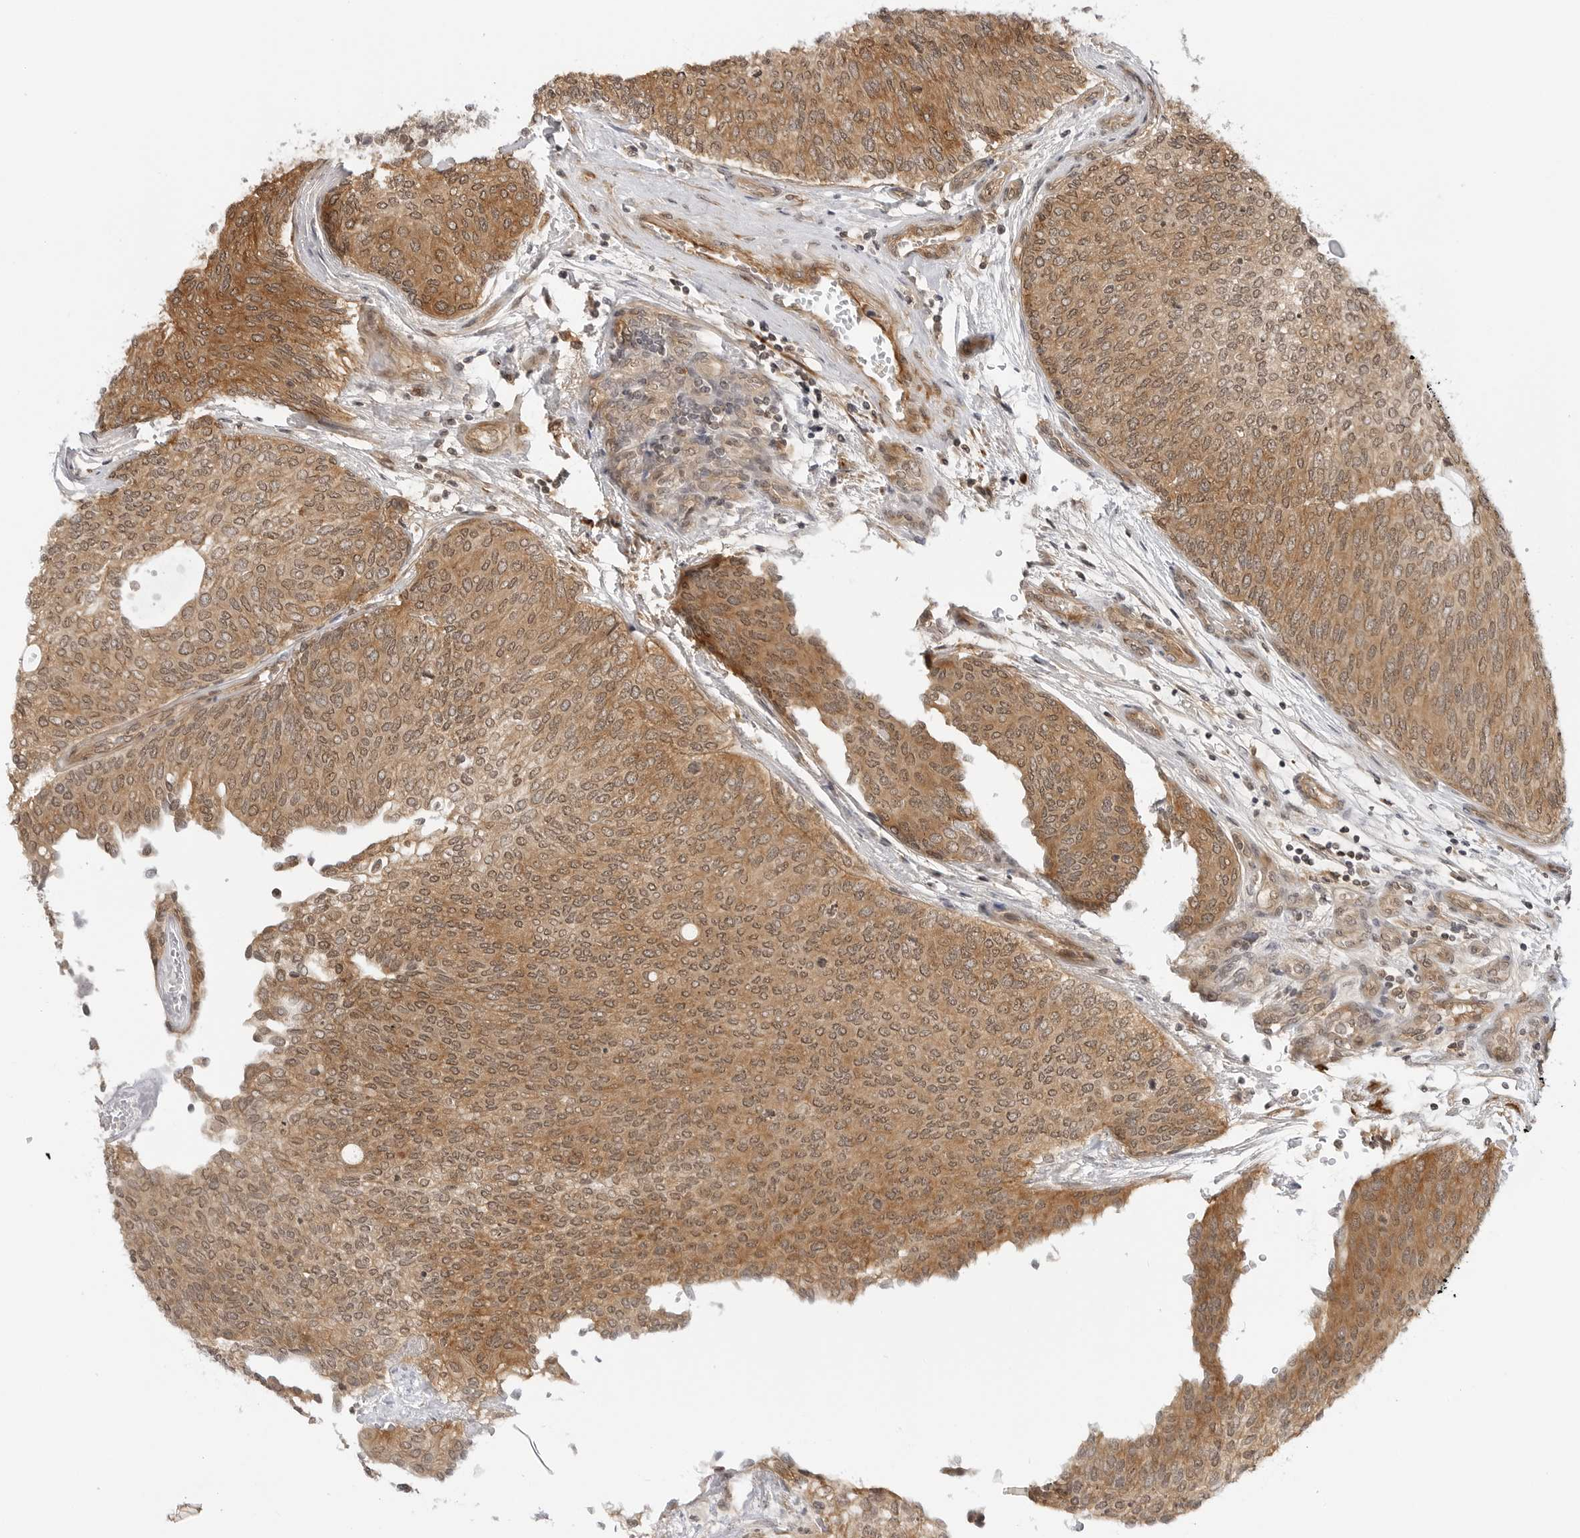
{"staining": {"intensity": "moderate", "quantity": ">75%", "location": "cytoplasmic/membranous,nuclear"}, "tissue": "urothelial cancer", "cell_type": "Tumor cells", "image_type": "cancer", "snomed": [{"axis": "morphology", "description": "Urothelial carcinoma, Low grade"}, {"axis": "topography", "description": "Urinary bladder"}], "caption": "Low-grade urothelial carcinoma stained for a protein demonstrates moderate cytoplasmic/membranous and nuclear positivity in tumor cells. (DAB (3,3'-diaminobenzidine) IHC with brightfield microscopy, high magnification).", "gene": "MAP2K5", "patient": {"sex": "female", "age": 79}}